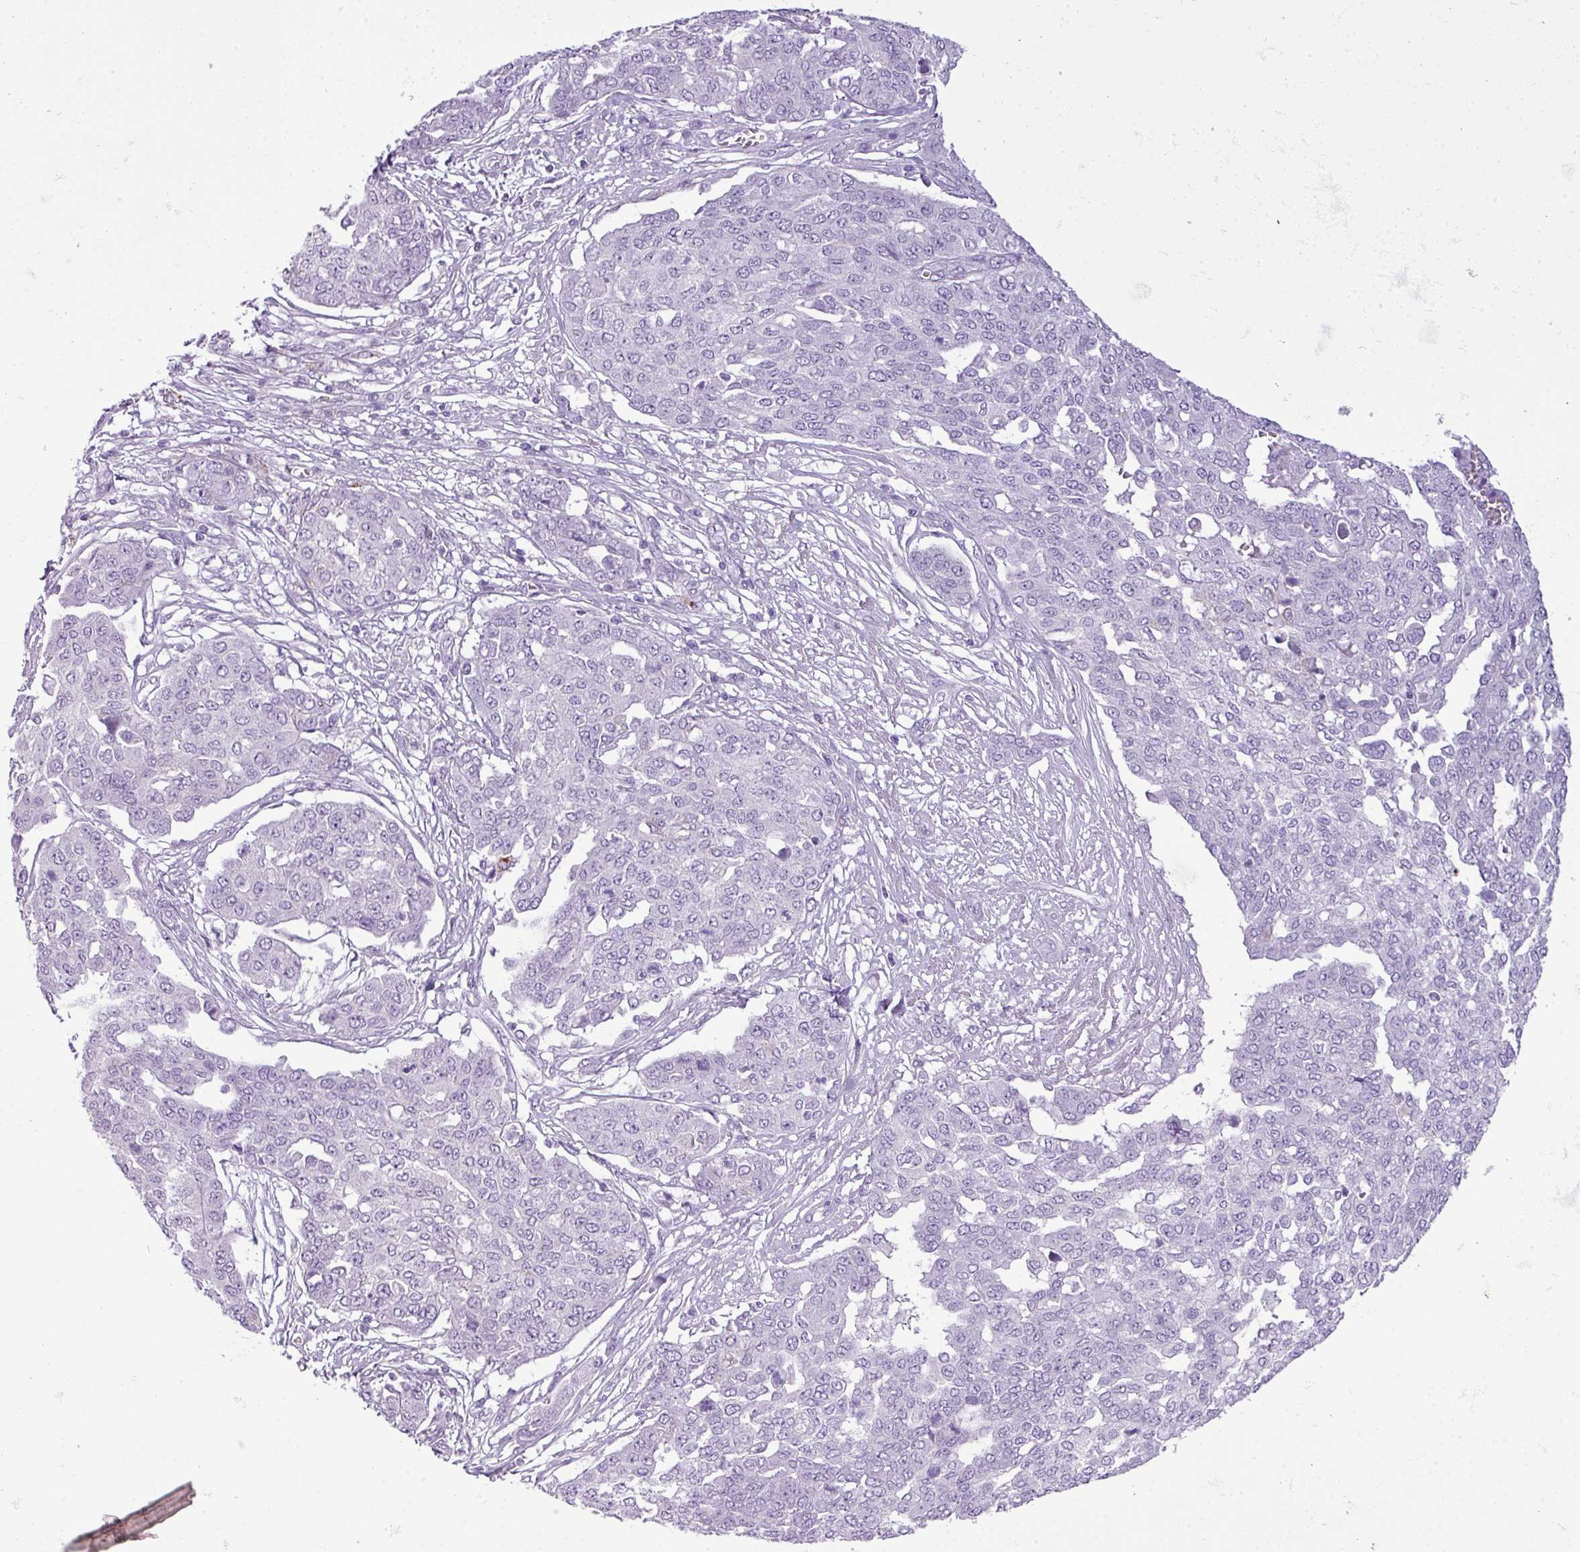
{"staining": {"intensity": "negative", "quantity": "none", "location": "none"}, "tissue": "ovarian cancer", "cell_type": "Tumor cells", "image_type": "cancer", "snomed": [{"axis": "morphology", "description": "Cystadenocarcinoma, serous, NOS"}, {"axis": "topography", "description": "Soft tissue"}, {"axis": "topography", "description": "Ovary"}], "caption": "Ovarian cancer stained for a protein using IHC shows no positivity tumor cells.", "gene": "RBMXL2", "patient": {"sex": "female", "age": 57}}